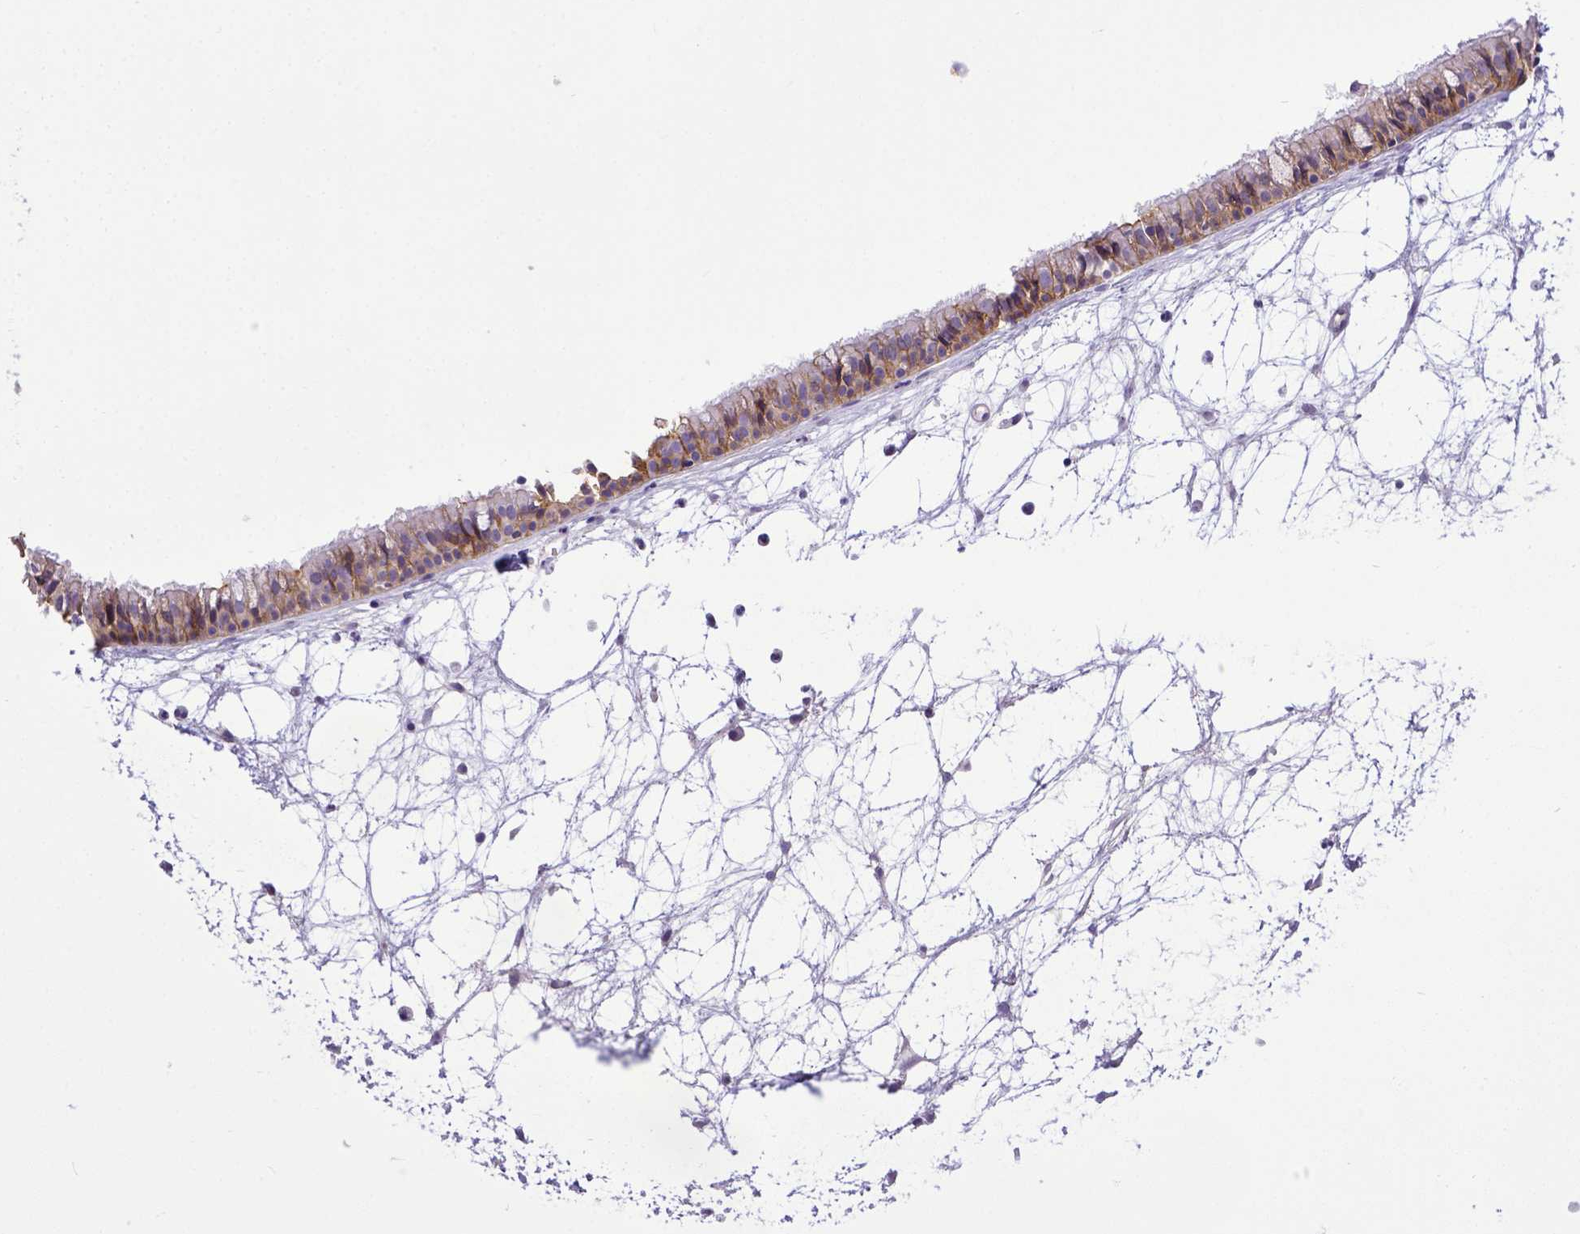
{"staining": {"intensity": "moderate", "quantity": ">75%", "location": "cytoplasmic/membranous"}, "tissue": "nasopharynx", "cell_type": "Respiratory epithelial cells", "image_type": "normal", "snomed": [{"axis": "morphology", "description": "Normal tissue, NOS"}, {"axis": "topography", "description": "Nasopharynx"}], "caption": "A brown stain shows moderate cytoplasmic/membranous staining of a protein in respiratory epithelial cells of unremarkable human nasopharynx. (DAB (3,3'-diaminobenzidine) IHC, brown staining for protein, blue staining for nuclei).", "gene": "BTN1A1", "patient": {"sex": "male", "age": 31}}